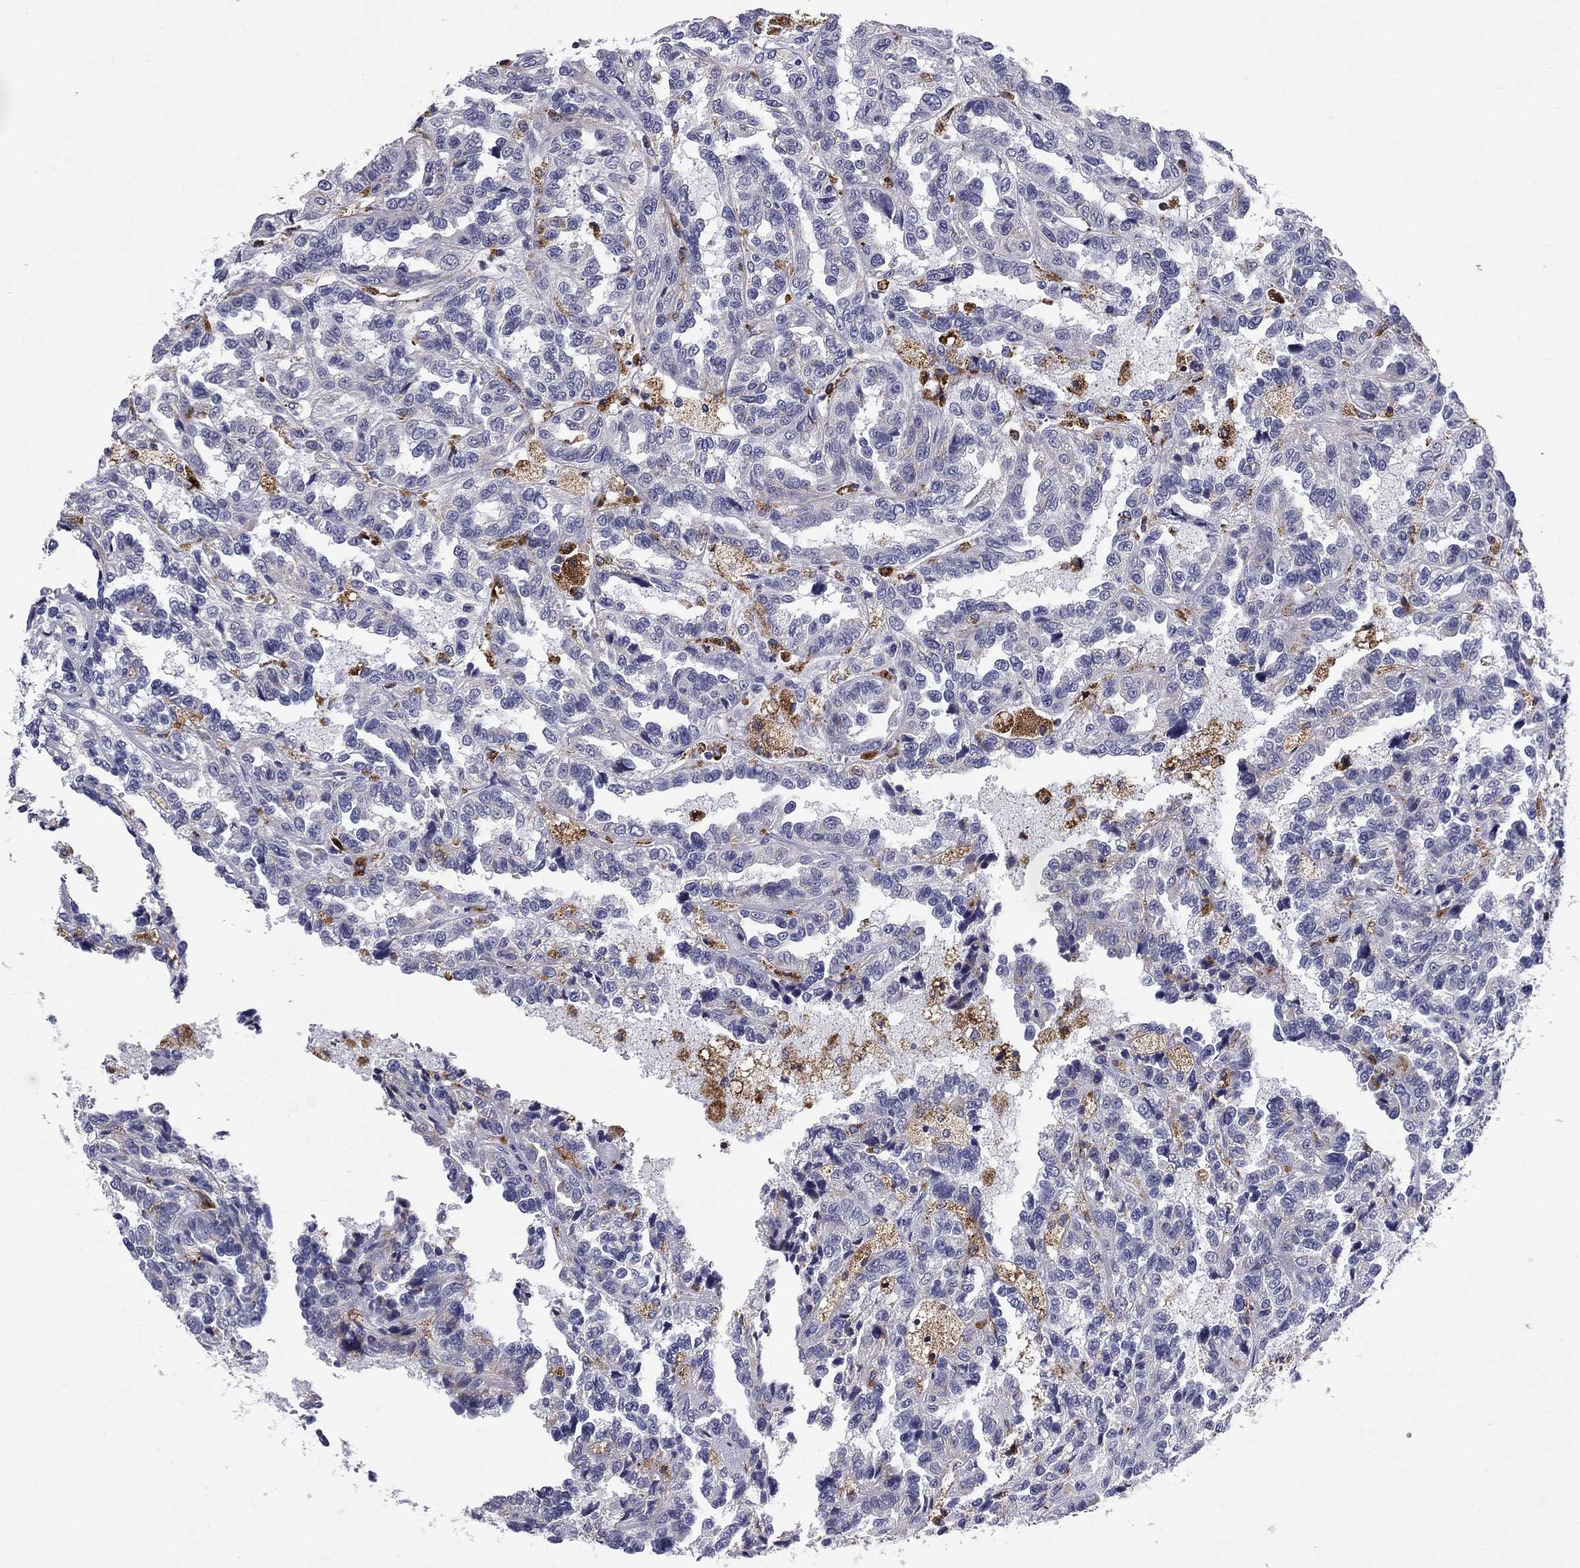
{"staining": {"intensity": "negative", "quantity": "none", "location": "none"}, "tissue": "renal cancer", "cell_type": "Tumor cells", "image_type": "cancer", "snomed": [{"axis": "morphology", "description": "Adenocarcinoma, NOS"}, {"axis": "topography", "description": "Kidney"}], "caption": "Renal cancer (adenocarcinoma) was stained to show a protein in brown. There is no significant expression in tumor cells. The staining was performed using DAB to visualize the protein expression in brown, while the nuclei were stained in blue with hematoxylin (Magnification: 20x).", "gene": "MADCAM1", "patient": {"sex": "male", "age": 79}}